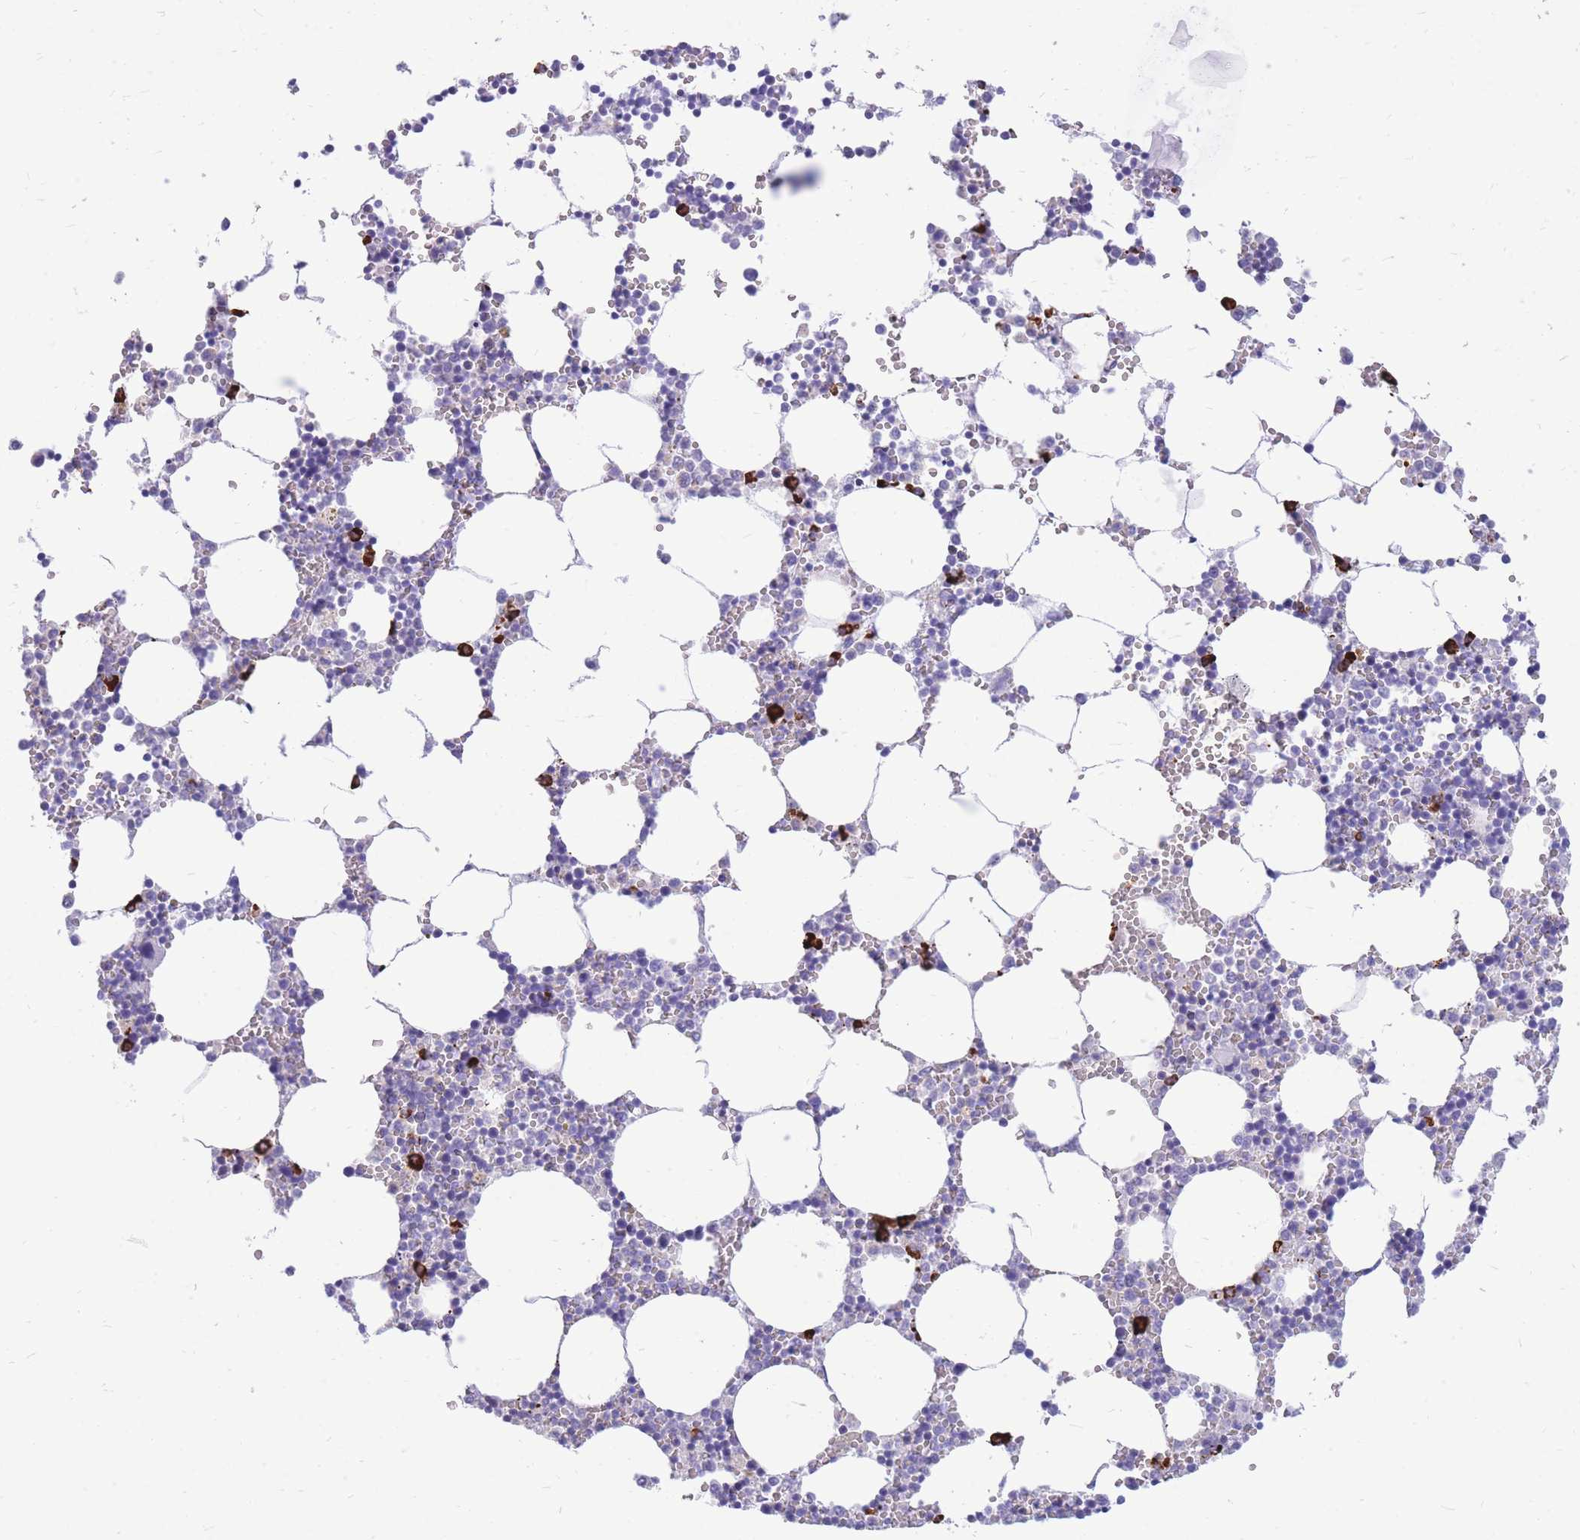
{"staining": {"intensity": "strong", "quantity": "<25%", "location": "cytoplasmic/membranous"}, "tissue": "bone marrow", "cell_type": "Hematopoietic cells", "image_type": "normal", "snomed": [{"axis": "morphology", "description": "Normal tissue, NOS"}, {"axis": "topography", "description": "Bone marrow"}], "caption": "Immunohistochemical staining of benign human bone marrow demonstrates strong cytoplasmic/membranous protein staining in approximately <25% of hematopoietic cells.", "gene": "ZFP62", "patient": {"sex": "female", "age": 64}}